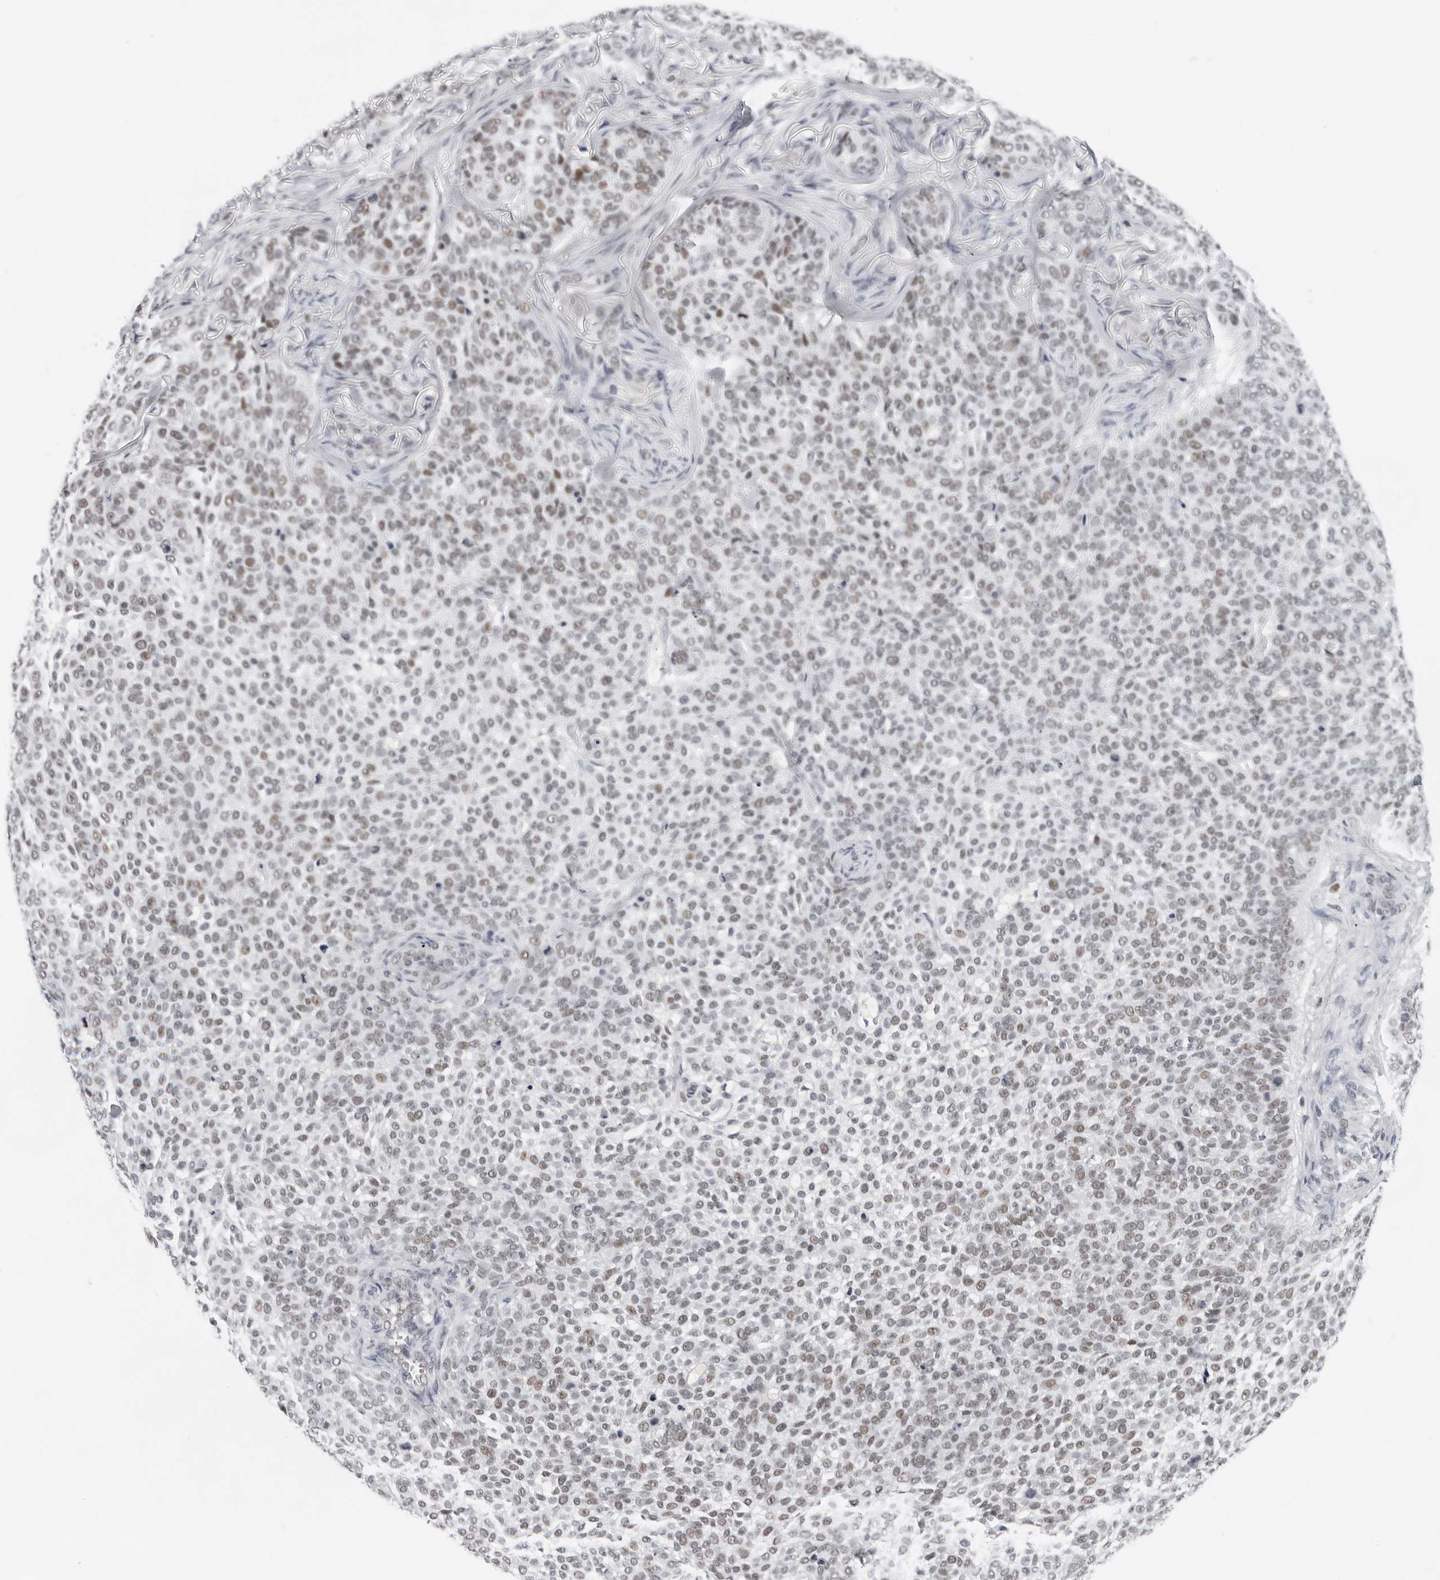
{"staining": {"intensity": "weak", "quantity": "25%-75%", "location": "nuclear"}, "tissue": "skin cancer", "cell_type": "Tumor cells", "image_type": "cancer", "snomed": [{"axis": "morphology", "description": "Basal cell carcinoma"}, {"axis": "topography", "description": "Skin"}], "caption": "Skin cancer (basal cell carcinoma) stained with a protein marker exhibits weak staining in tumor cells.", "gene": "USP1", "patient": {"sex": "female", "age": 64}}